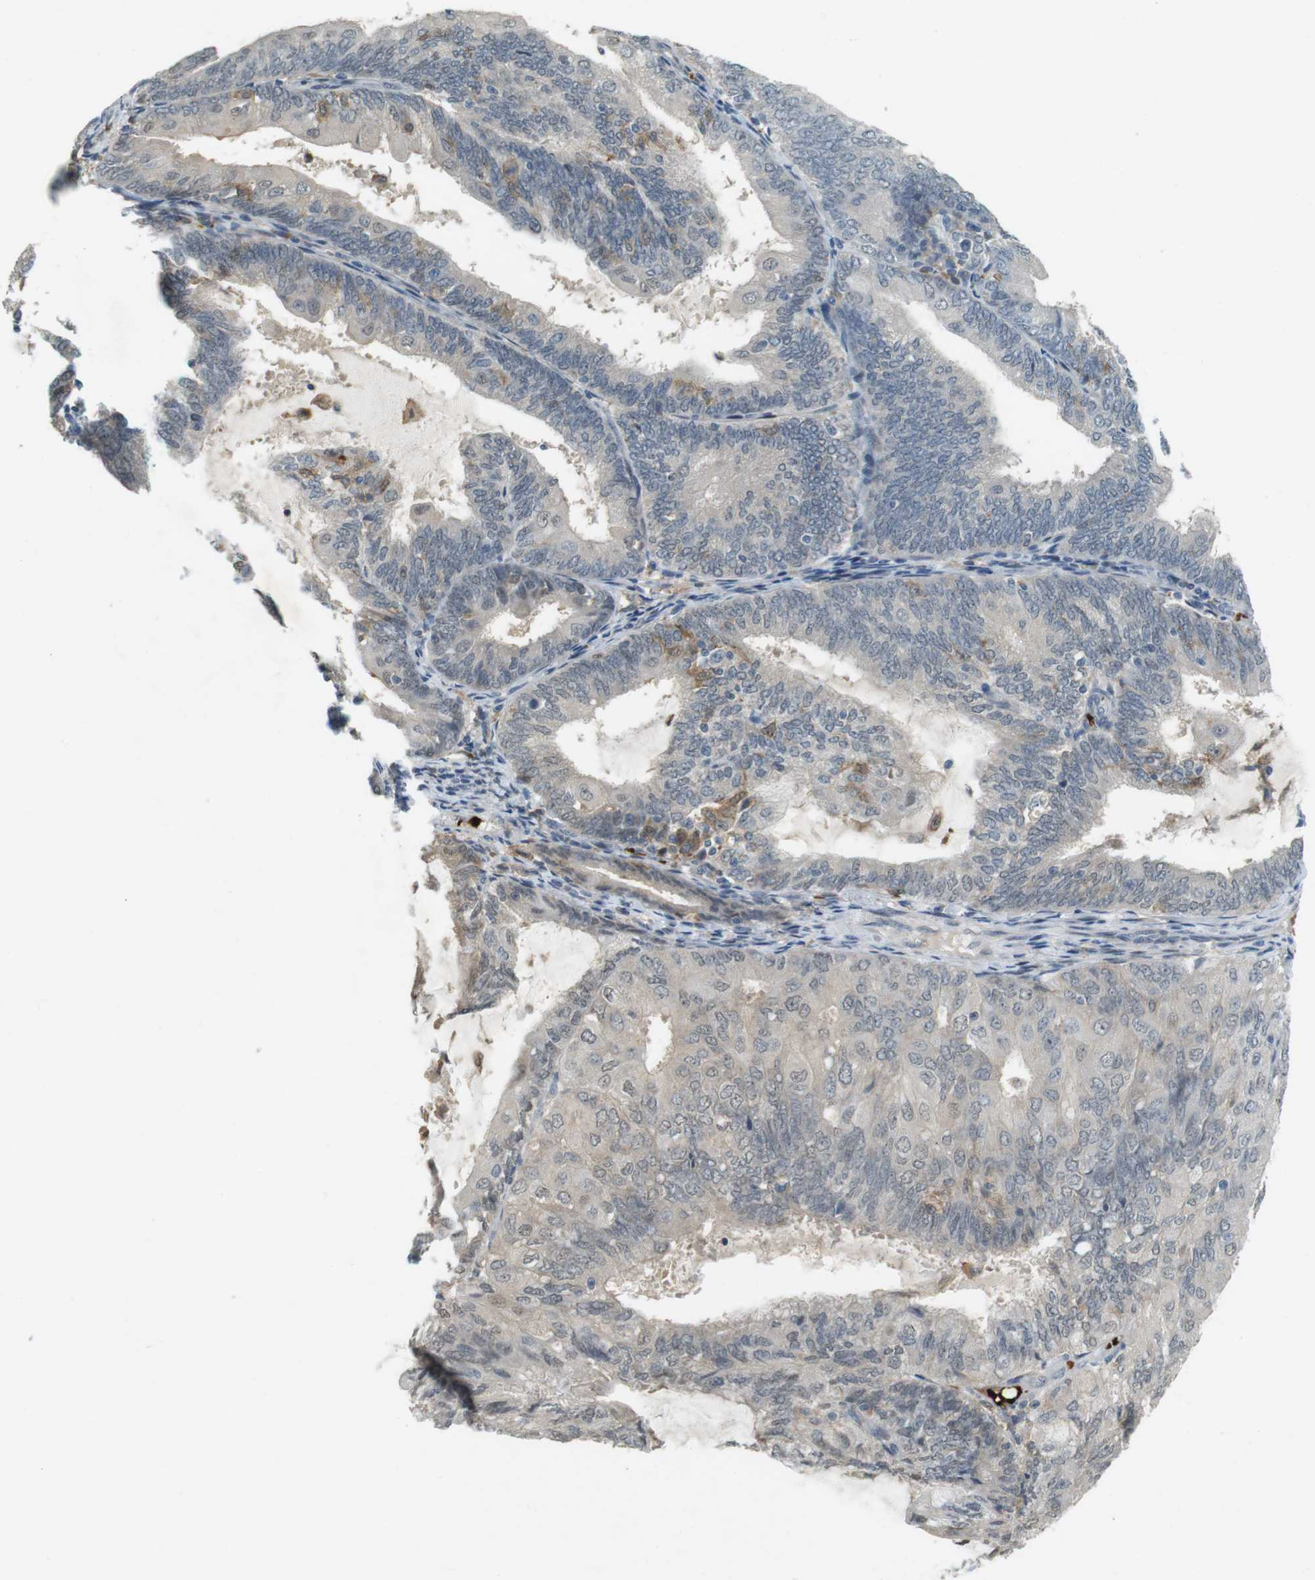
{"staining": {"intensity": "negative", "quantity": "none", "location": "none"}, "tissue": "endometrial cancer", "cell_type": "Tumor cells", "image_type": "cancer", "snomed": [{"axis": "morphology", "description": "Adenocarcinoma, NOS"}, {"axis": "topography", "description": "Endometrium"}], "caption": "A high-resolution image shows immunohistochemistry staining of adenocarcinoma (endometrial), which reveals no significant staining in tumor cells. (Brightfield microscopy of DAB immunohistochemistry (IHC) at high magnification).", "gene": "CDK14", "patient": {"sex": "female", "age": 81}}